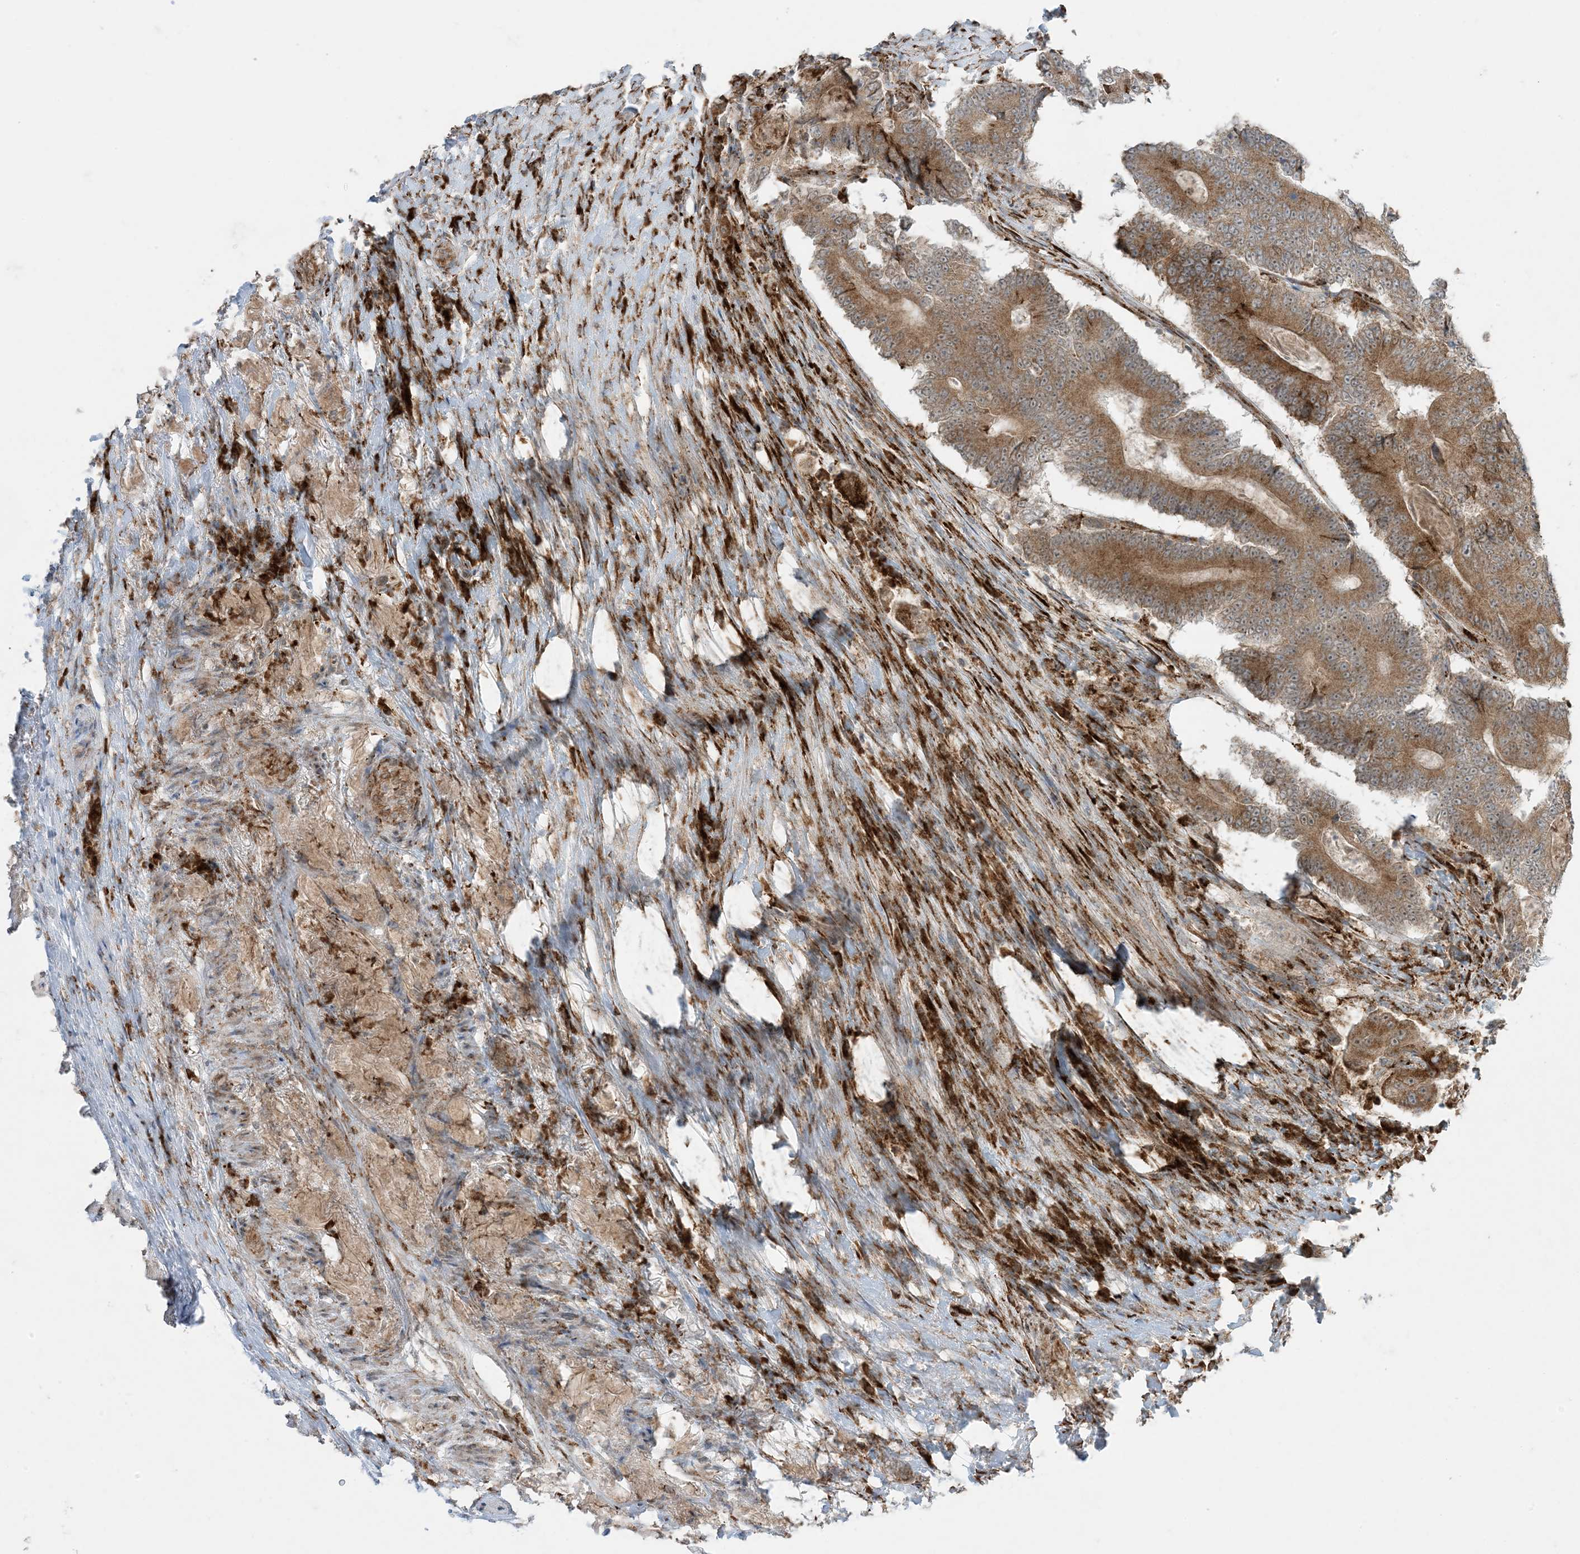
{"staining": {"intensity": "moderate", "quantity": ">75%", "location": "cytoplasmic/membranous"}, "tissue": "colorectal cancer", "cell_type": "Tumor cells", "image_type": "cancer", "snomed": [{"axis": "morphology", "description": "Adenocarcinoma, NOS"}, {"axis": "topography", "description": "Colon"}], "caption": "Approximately >75% of tumor cells in adenocarcinoma (colorectal) show moderate cytoplasmic/membranous protein positivity as visualized by brown immunohistochemical staining.", "gene": "ODC1", "patient": {"sex": "male", "age": 83}}